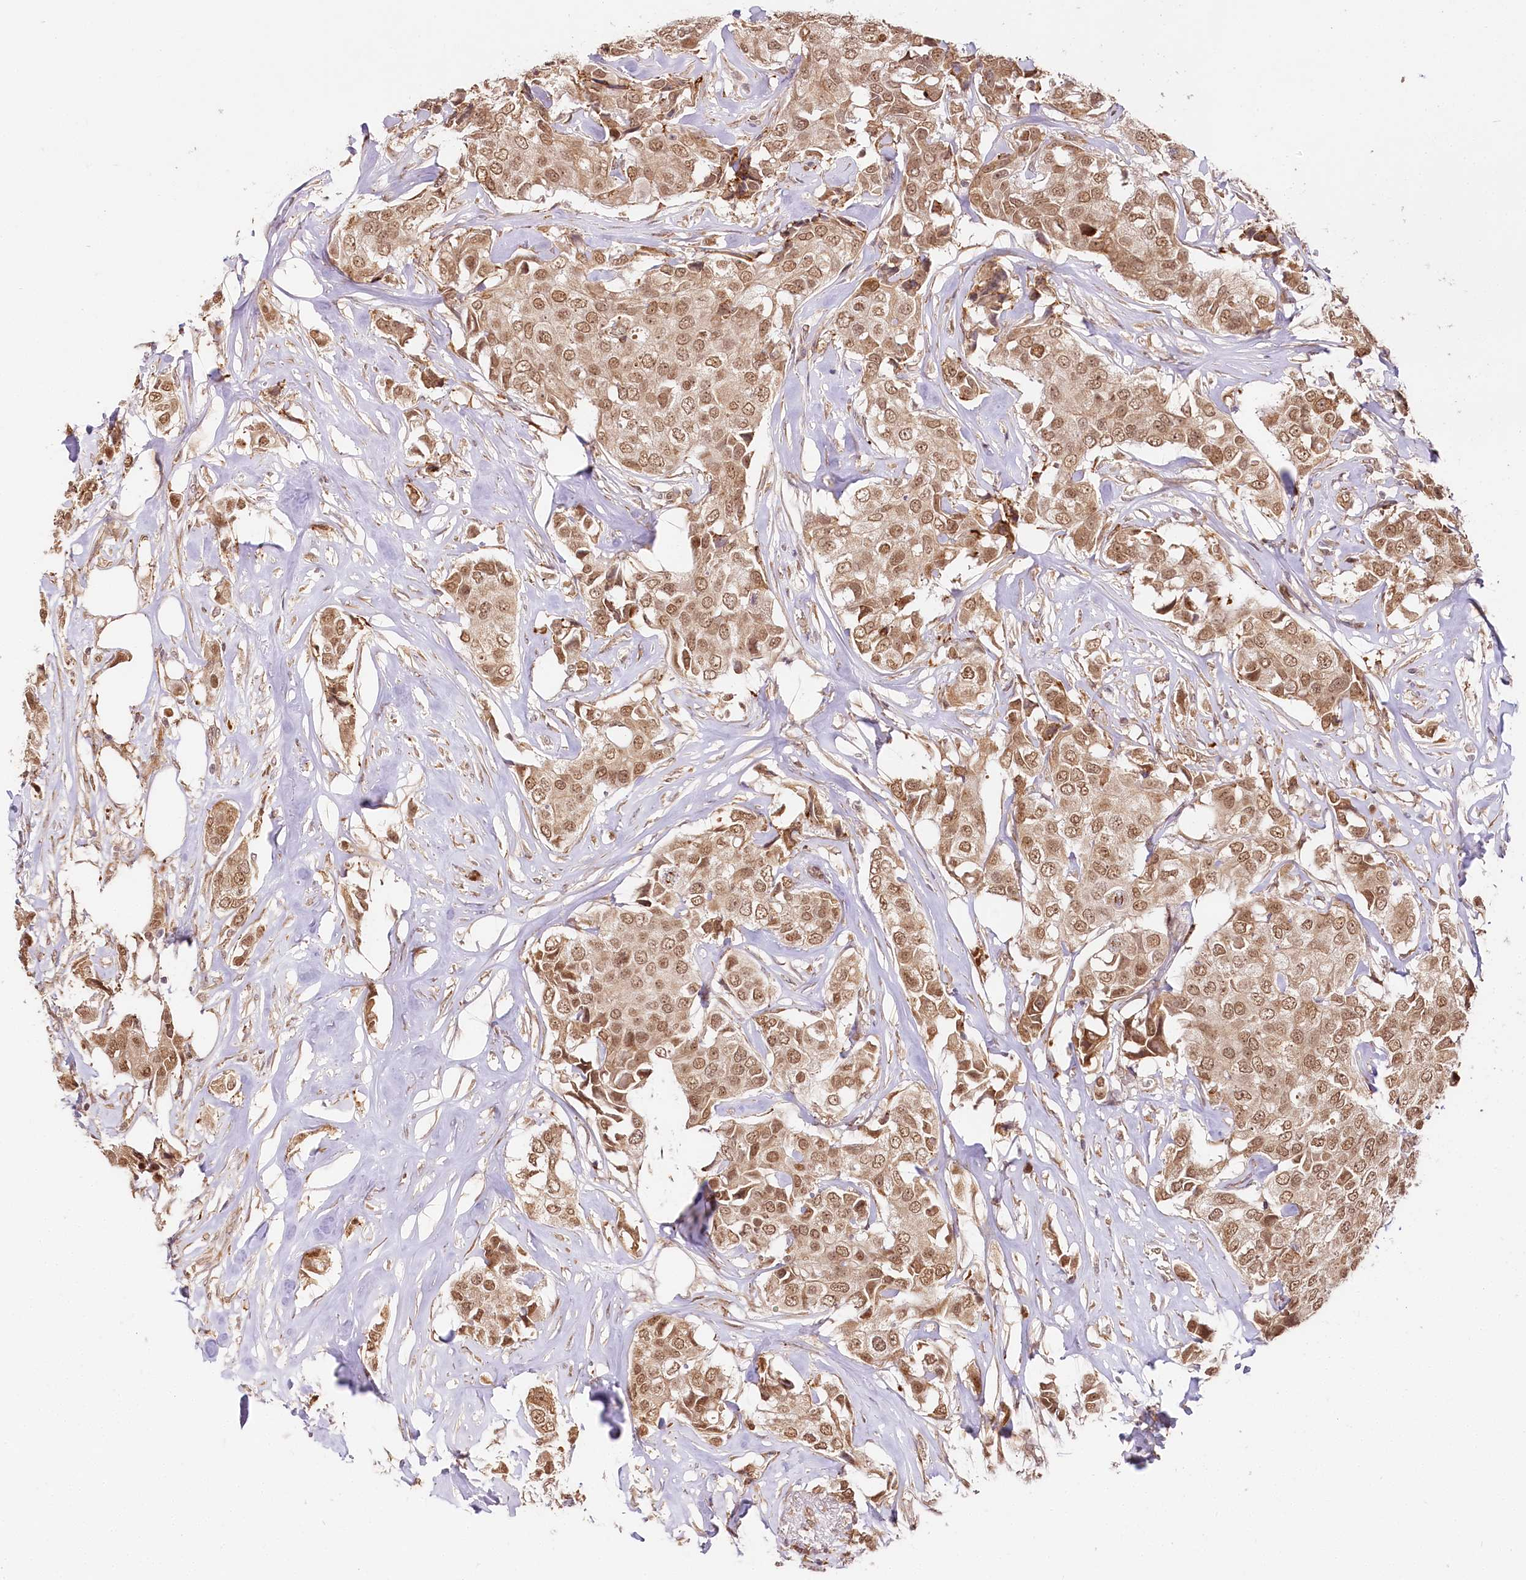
{"staining": {"intensity": "moderate", "quantity": ">75%", "location": "nuclear"}, "tissue": "breast cancer", "cell_type": "Tumor cells", "image_type": "cancer", "snomed": [{"axis": "morphology", "description": "Duct carcinoma"}, {"axis": "topography", "description": "Breast"}], "caption": "Brown immunohistochemical staining in human intraductal carcinoma (breast) reveals moderate nuclear positivity in approximately >75% of tumor cells.", "gene": "ENSG00000144785", "patient": {"sex": "female", "age": 80}}